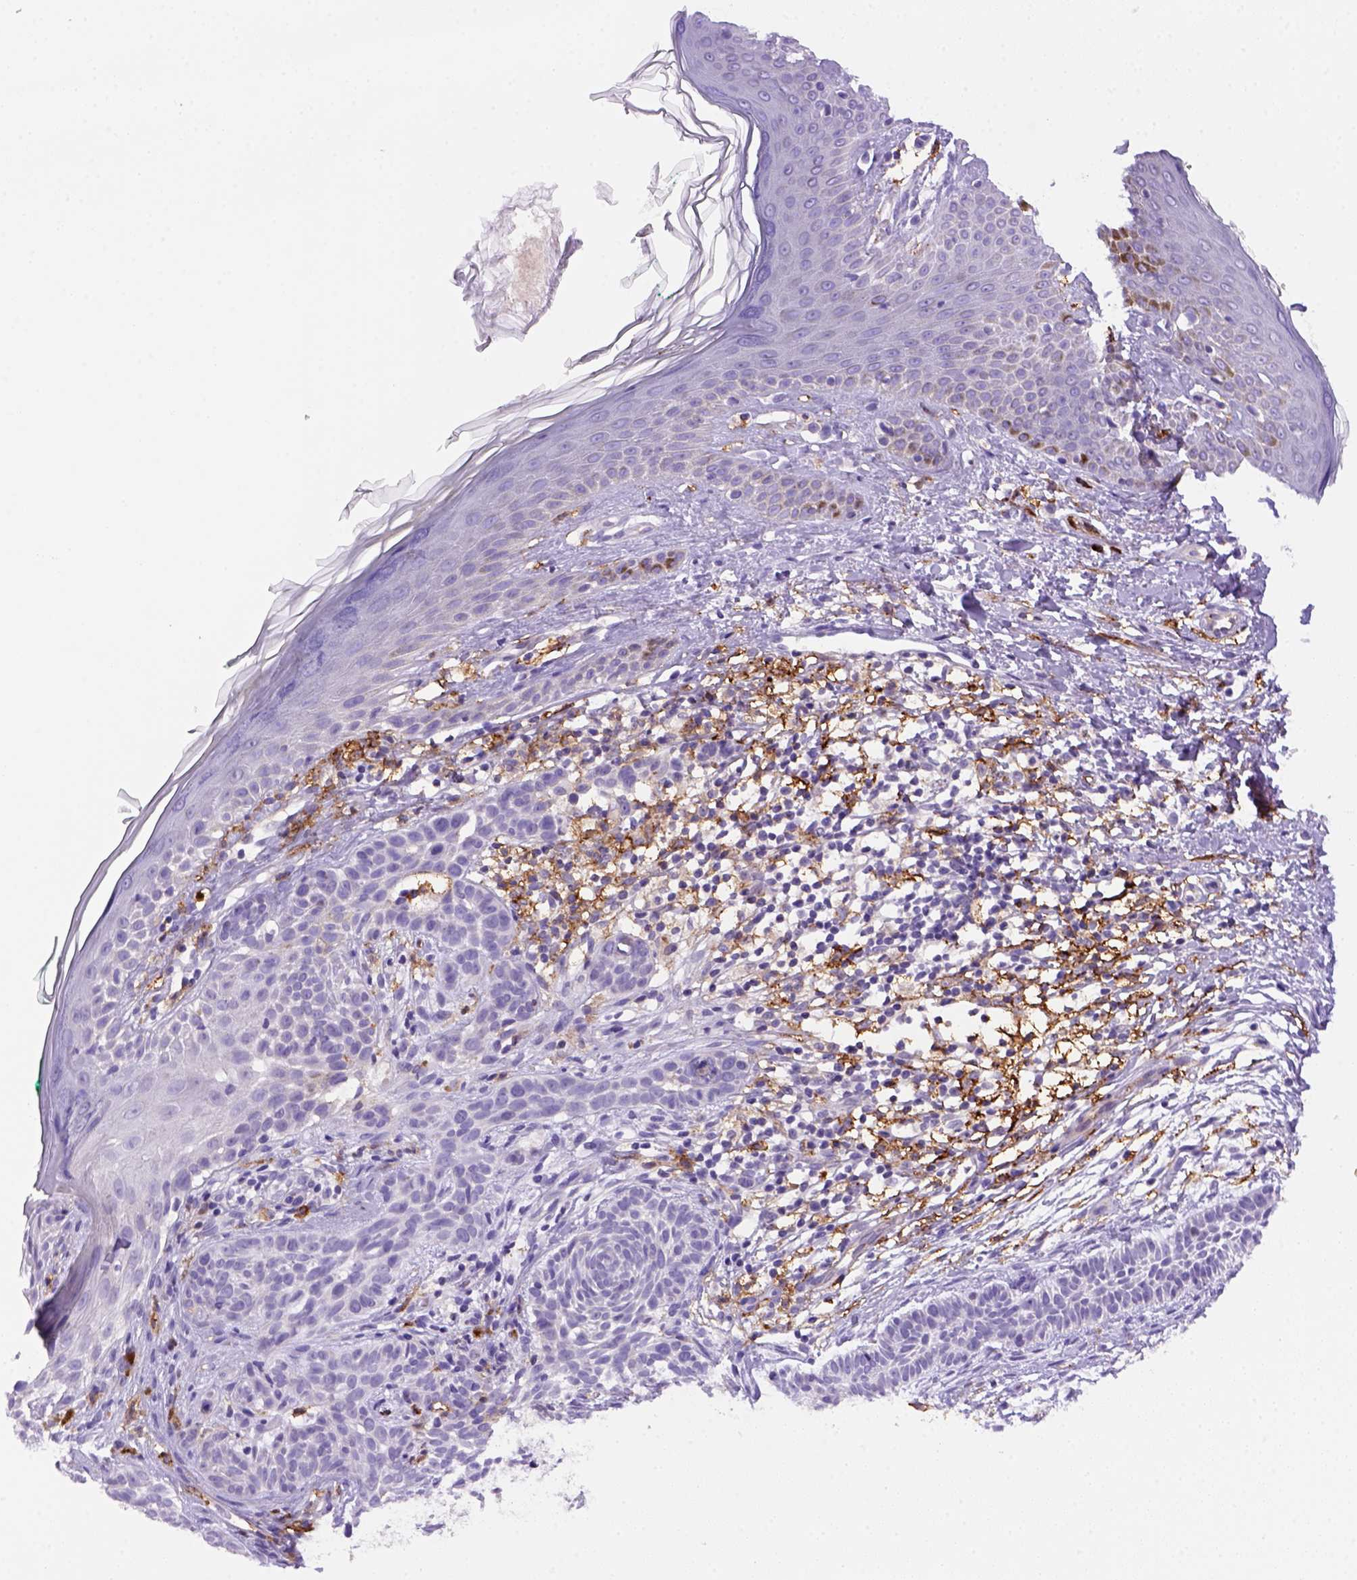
{"staining": {"intensity": "negative", "quantity": "none", "location": "none"}, "tissue": "skin cancer", "cell_type": "Tumor cells", "image_type": "cancer", "snomed": [{"axis": "morphology", "description": "Basal cell carcinoma"}, {"axis": "topography", "description": "Skin"}], "caption": "This is an immunohistochemistry micrograph of skin basal cell carcinoma. There is no staining in tumor cells.", "gene": "CD14", "patient": {"sex": "male", "age": 85}}